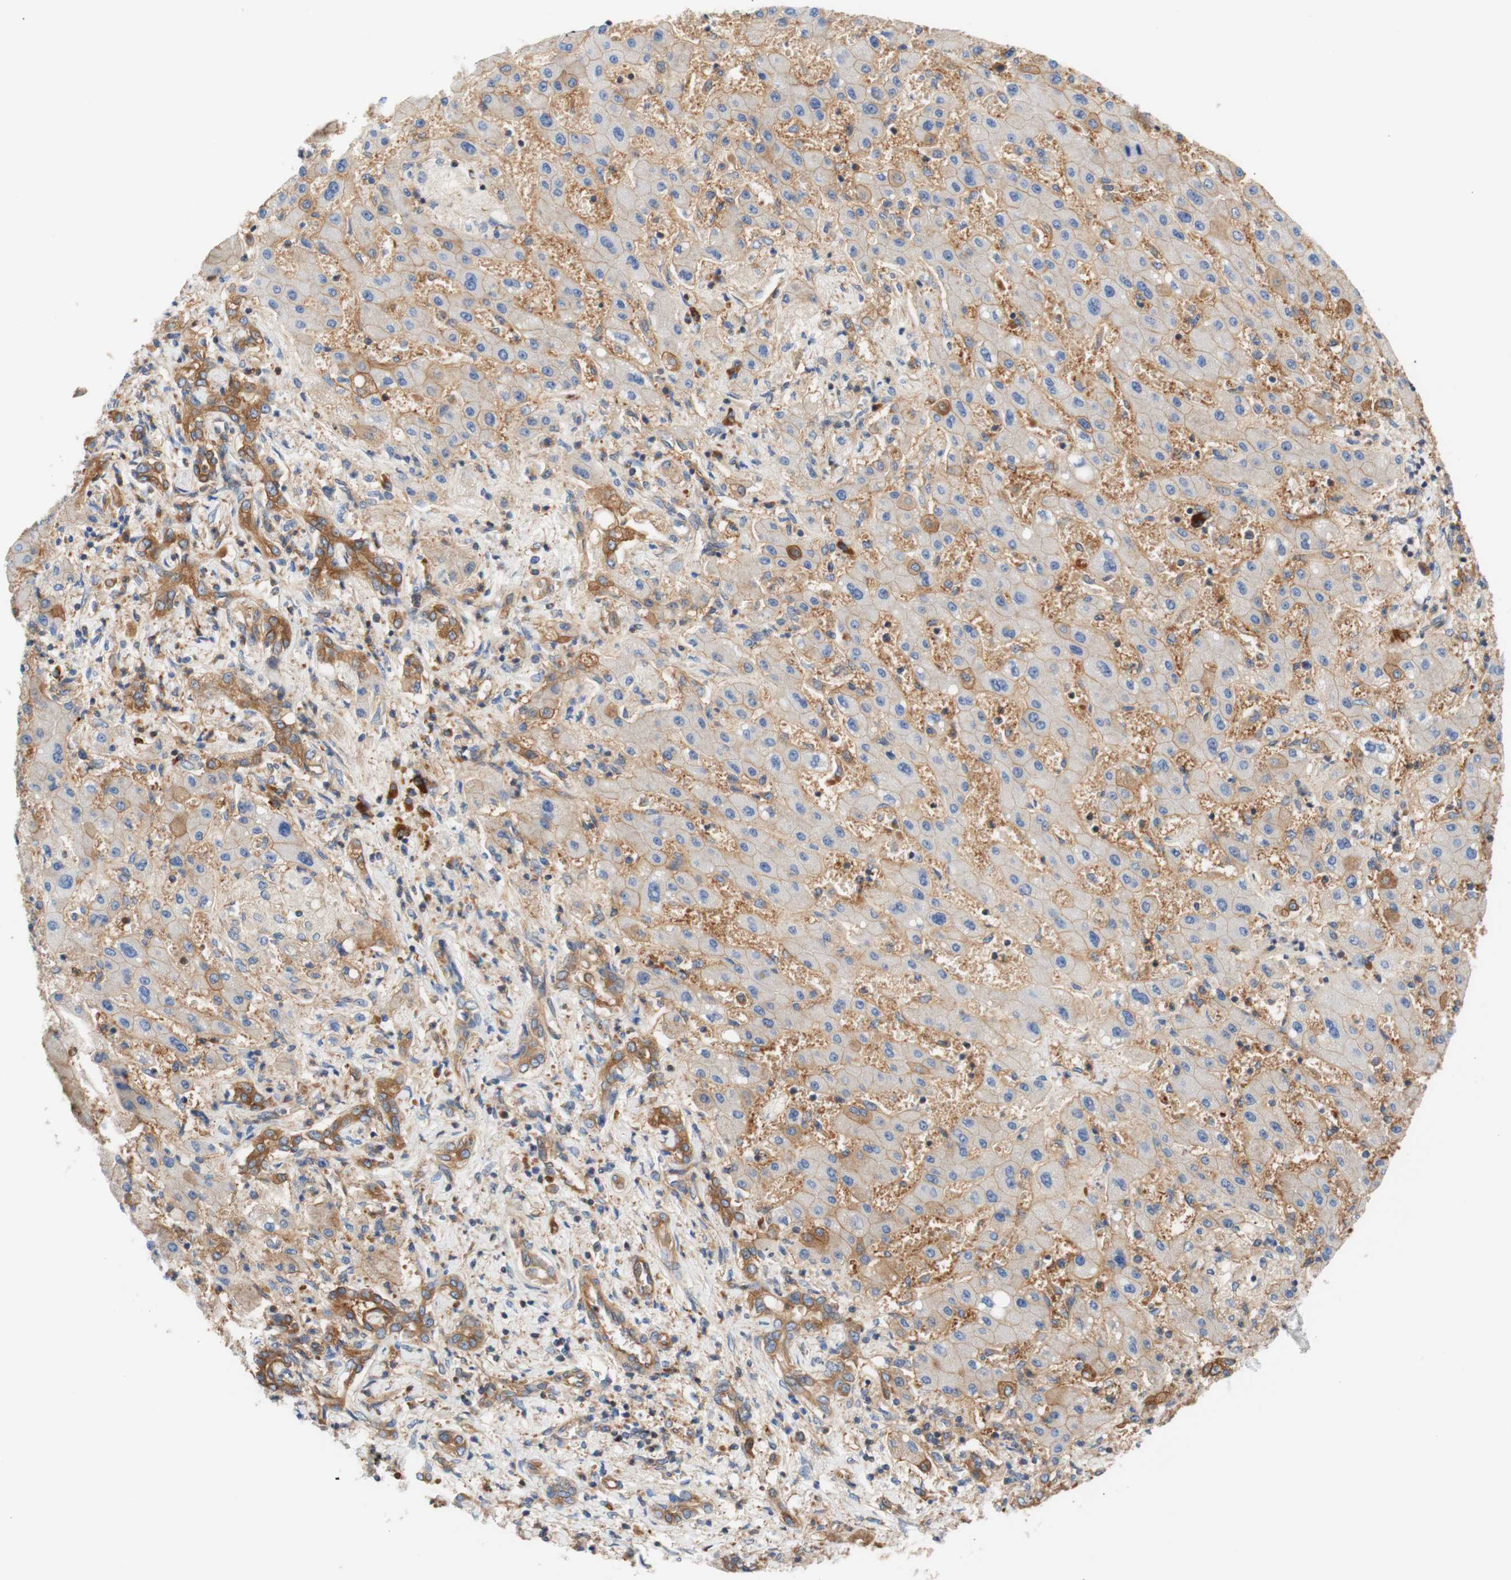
{"staining": {"intensity": "moderate", "quantity": "25%-75%", "location": "cytoplasmic/membranous"}, "tissue": "liver cancer", "cell_type": "Tumor cells", "image_type": "cancer", "snomed": [{"axis": "morphology", "description": "Cholangiocarcinoma"}, {"axis": "topography", "description": "Liver"}], "caption": "High-magnification brightfield microscopy of liver cancer stained with DAB (brown) and counterstained with hematoxylin (blue). tumor cells exhibit moderate cytoplasmic/membranous staining is seen in approximately25%-75% of cells.", "gene": "STOM", "patient": {"sex": "male", "age": 50}}